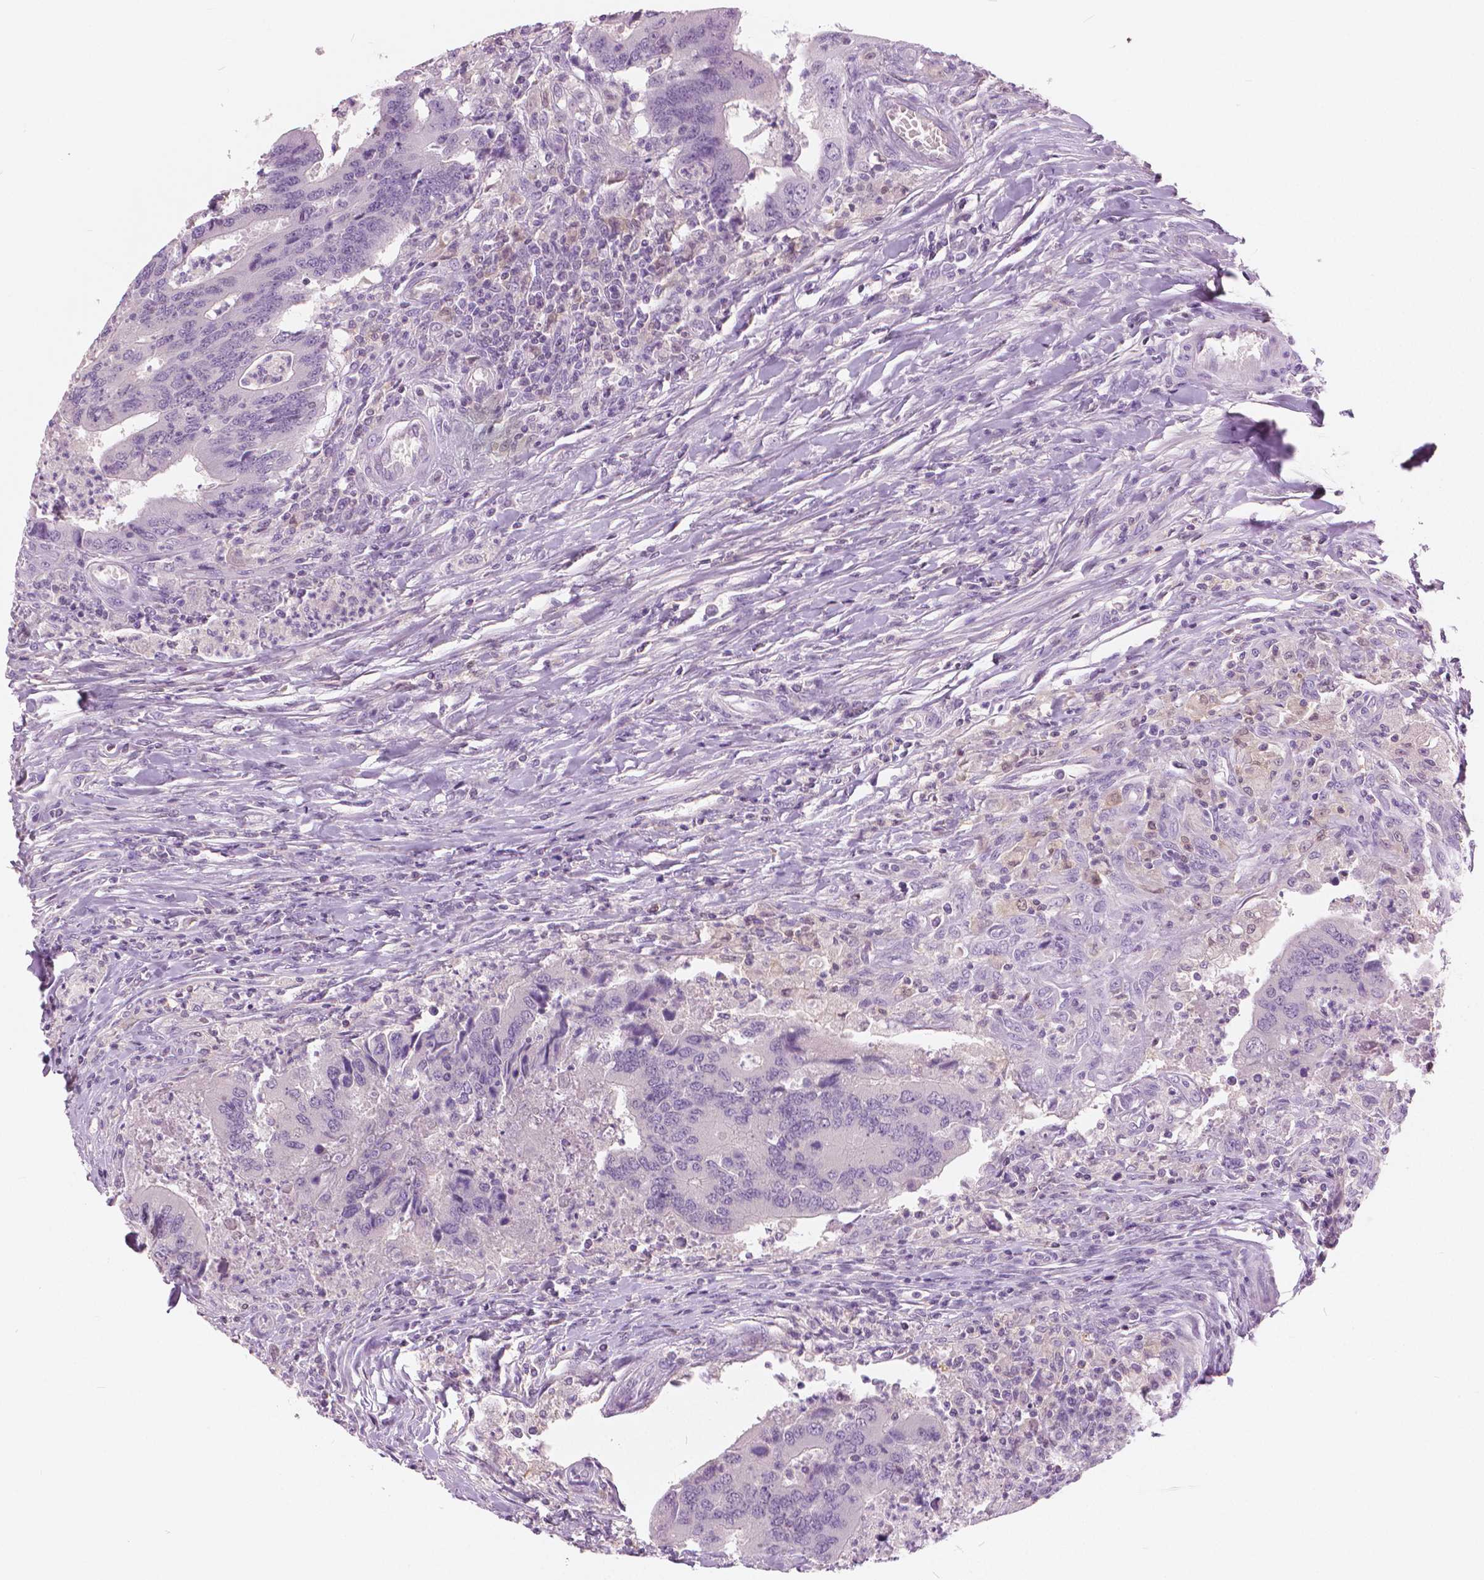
{"staining": {"intensity": "negative", "quantity": "none", "location": "none"}, "tissue": "colorectal cancer", "cell_type": "Tumor cells", "image_type": "cancer", "snomed": [{"axis": "morphology", "description": "Adenocarcinoma, NOS"}, {"axis": "topography", "description": "Colon"}], "caption": "Immunohistochemical staining of human colorectal cancer (adenocarcinoma) shows no significant expression in tumor cells.", "gene": "GALM", "patient": {"sex": "female", "age": 67}}